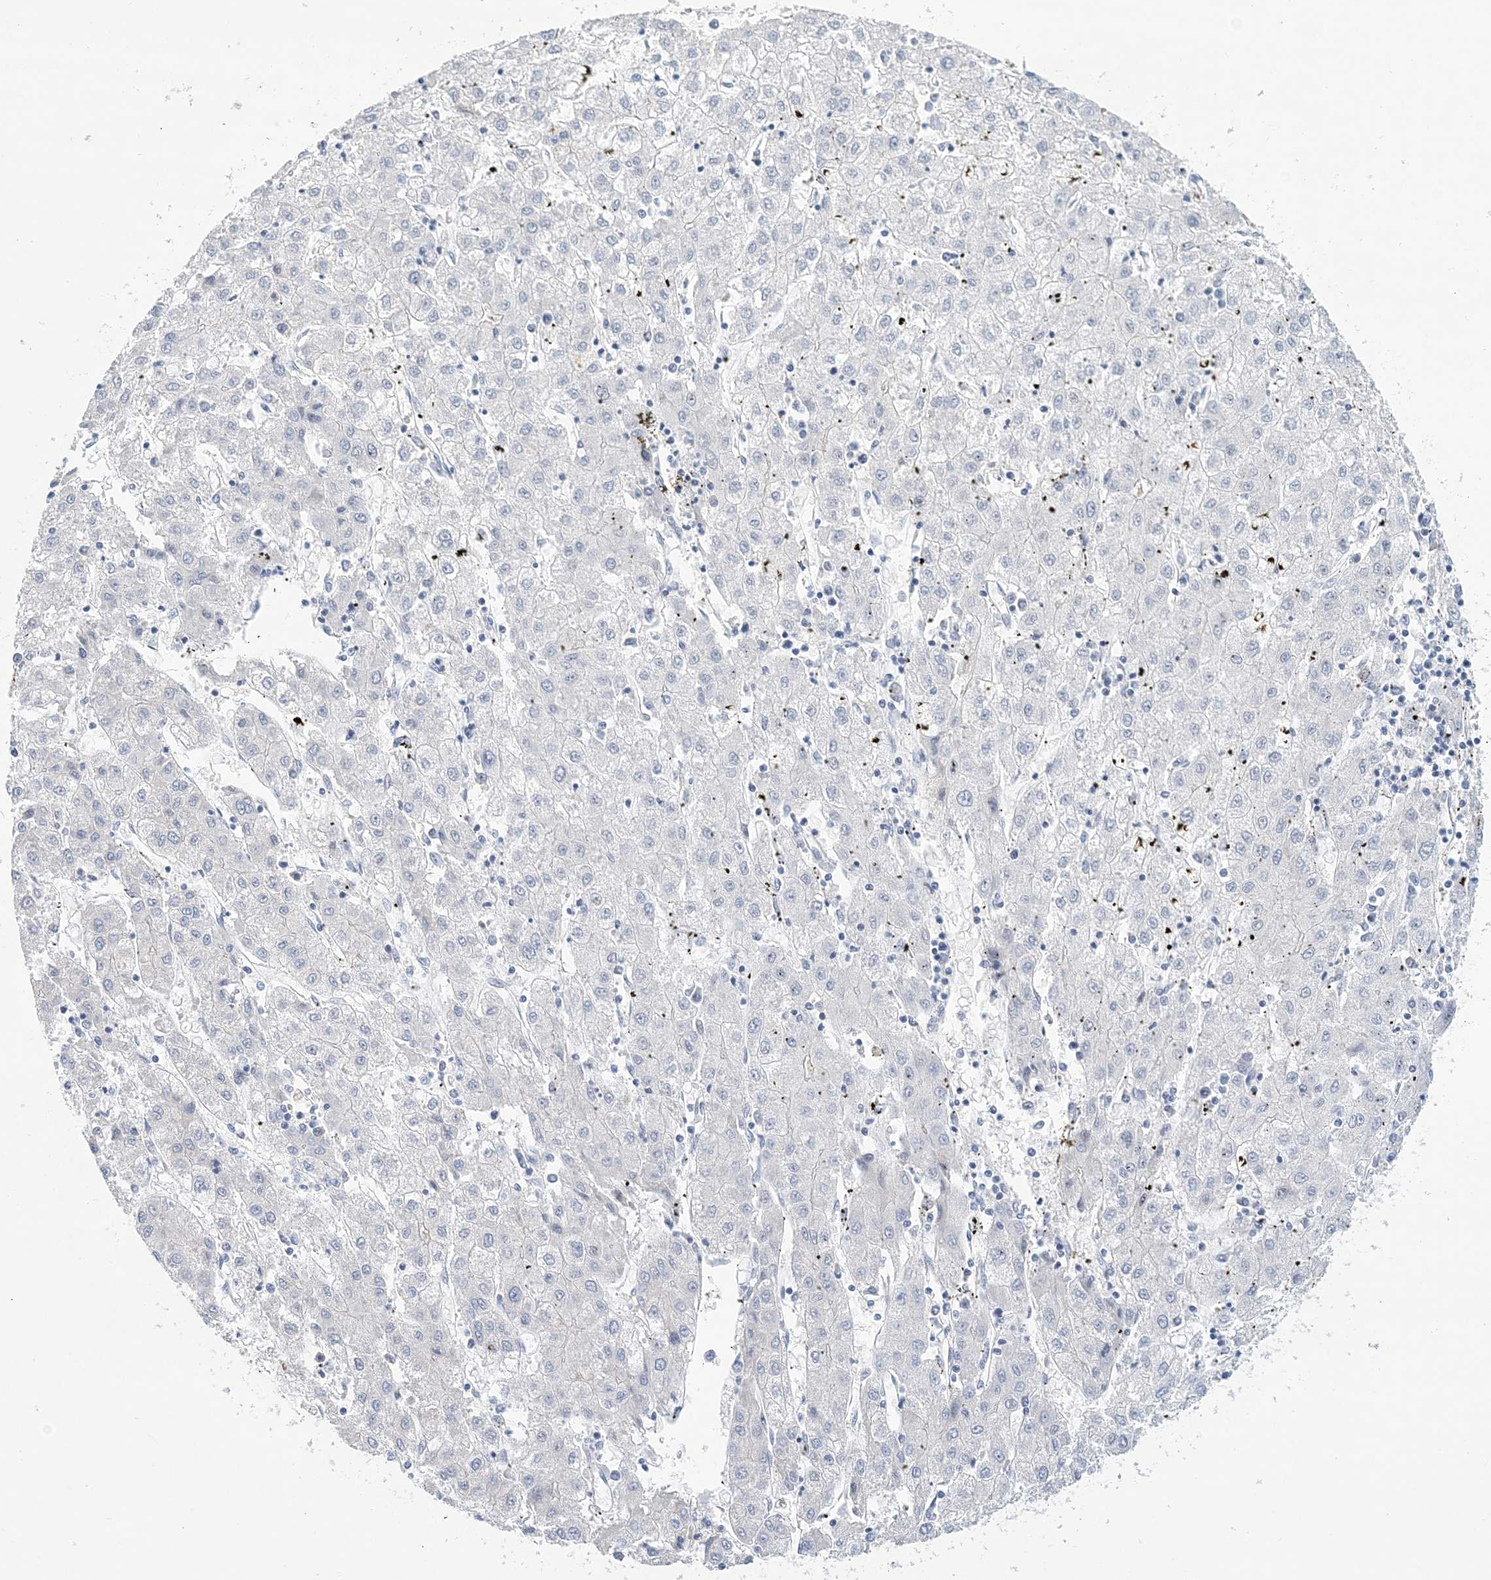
{"staining": {"intensity": "negative", "quantity": "none", "location": "none"}, "tissue": "liver cancer", "cell_type": "Tumor cells", "image_type": "cancer", "snomed": [{"axis": "morphology", "description": "Carcinoma, Hepatocellular, NOS"}, {"axis": "topography", "description": "Liver"}], "caption": "This is an immunohistochemistry histopathology image of liver cancer. There is no expression in tumor cells.", "gene": "LRRIQ4", "patient": {"sex": "male", "age": 72}}